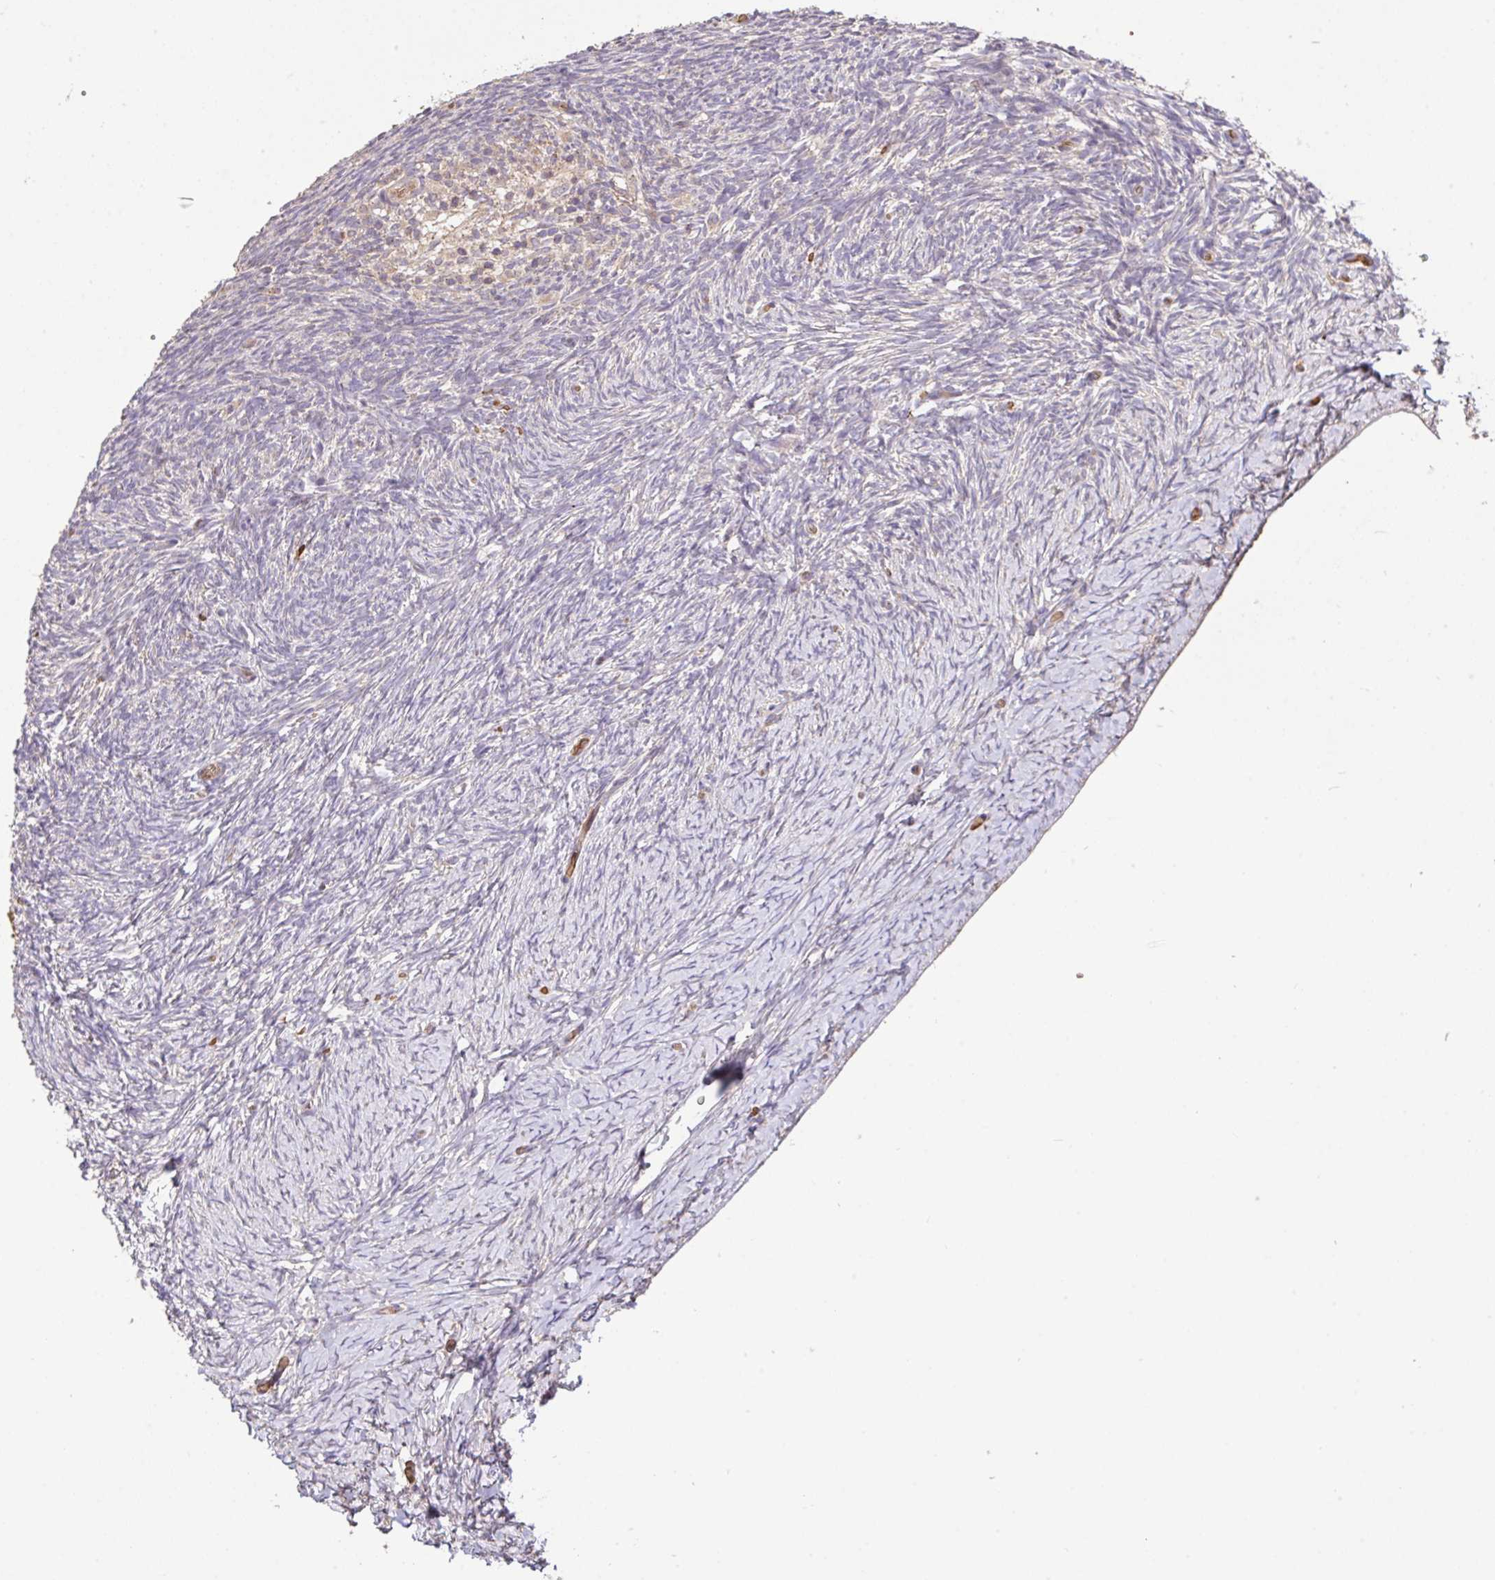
{"staining": {"intensity": "negative", "quantity": "none", "location": "none"}, "tissue": "ovary", "cell_type": "Ovarian stroma cells", "image_type": "normal", "snomed": [{"axis": "morphology", "description": "Normal tissue, NOS"}, {"axis": "topography", "description": "Ovary"}], "caption": "Protein analysis of unremarkable ovary reveals no significant positivity in ovarian stroma cells.", "gene": "C1QTNF9B", "patient": {"sex": "female", "age": 39}}